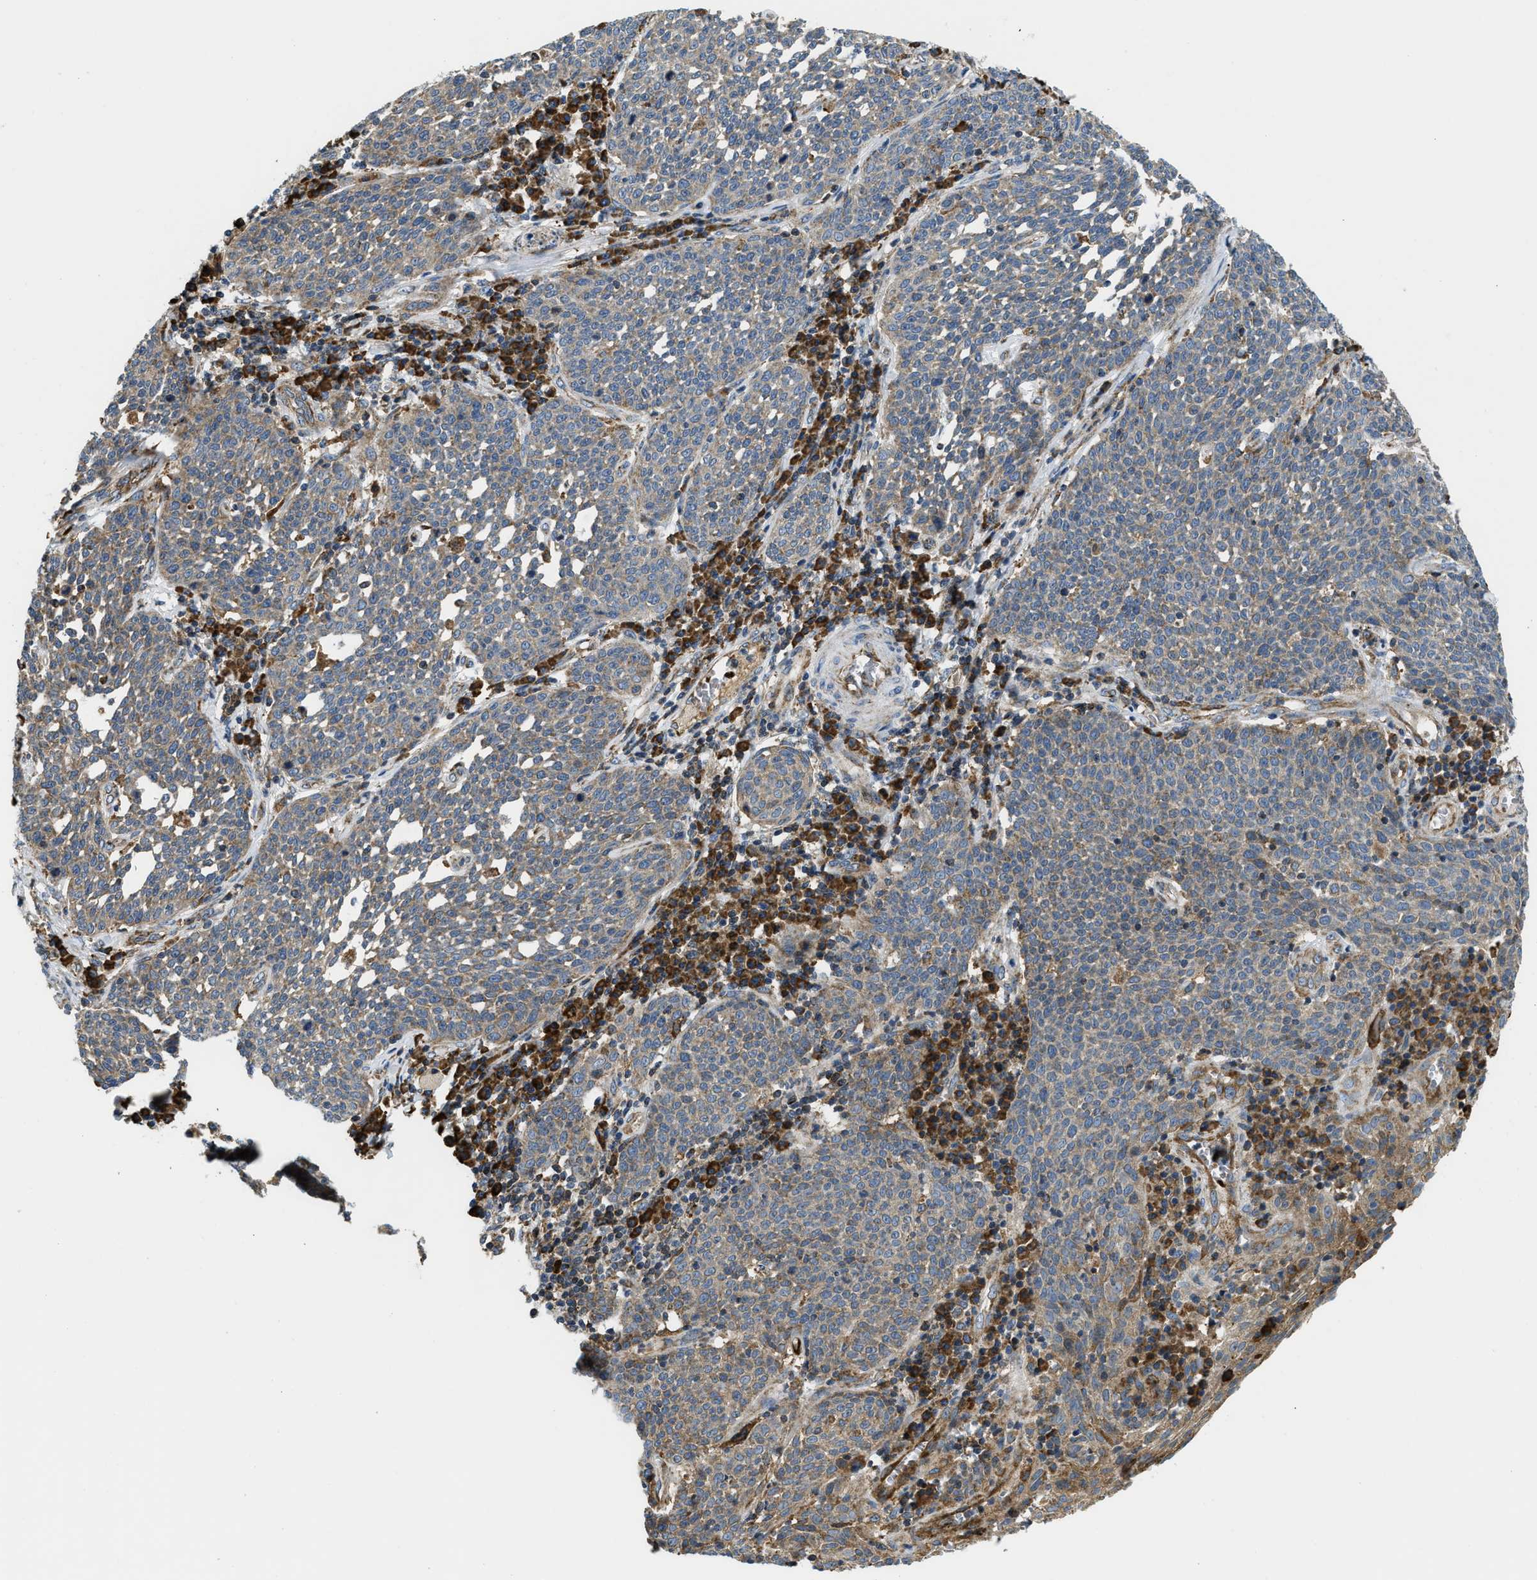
{"staining": {"intensity": "weak", "quantity": "<25%", "location": "cytoplasmic/membranous"}, "tissue": "cervical cancer", "cell_type": "Tumor cells", "image_type": "cancer", "snomed": [{"axis": "morphology", "description": "Squamous cell carcinoma, NOS"}, {"axis": "topography", "description": "Cervix"}], "caption": "Immunohistochemistry of cervical cancer (squamous cell carcinoma) demonstrates no positivity in tumor cells.", "gene": "CSPG4", "patient": {"sex": "female", "age": 34}}